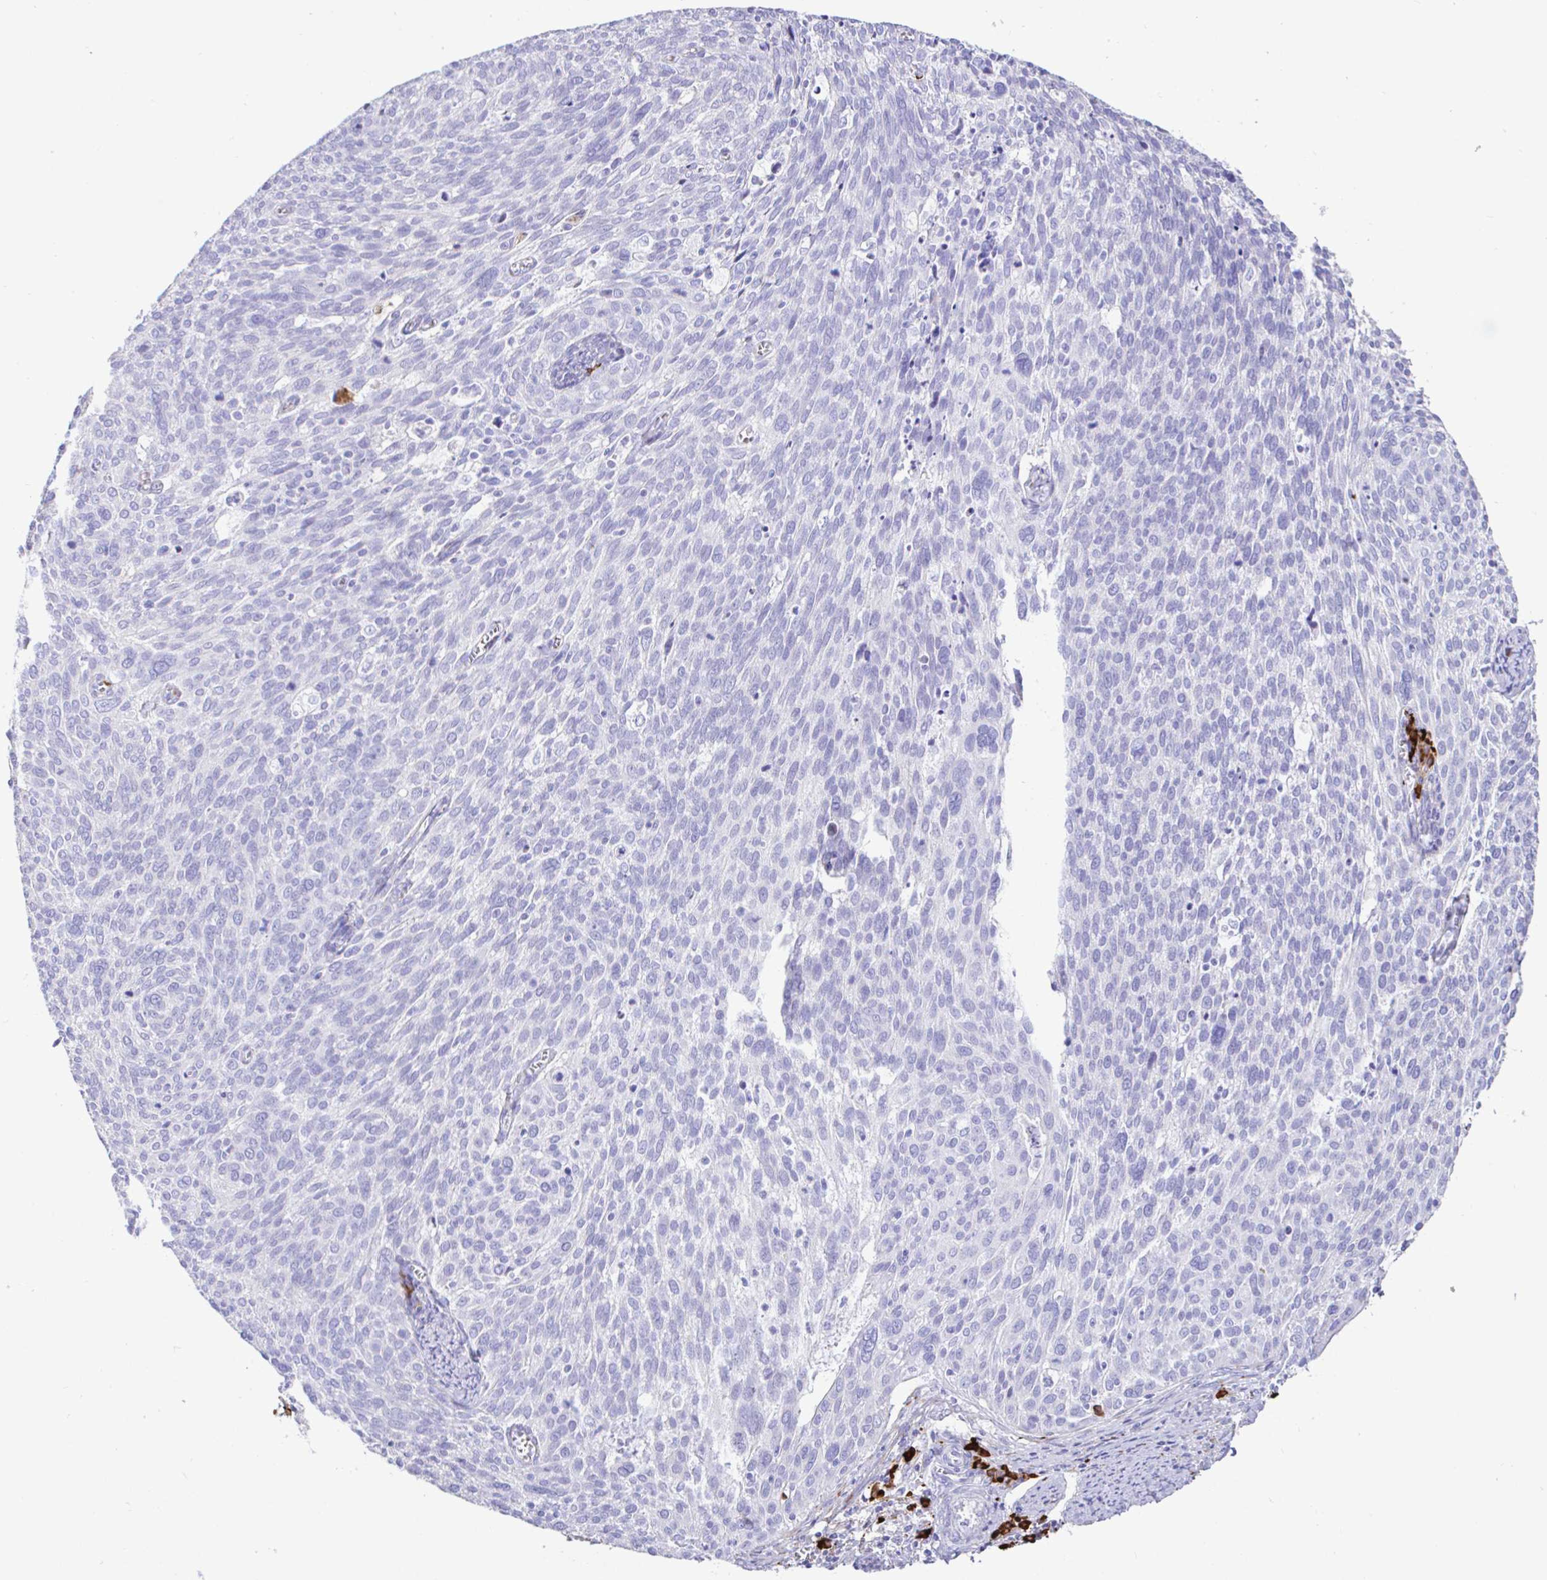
{"staining": {"intensity": "negative", "quantity": "none", "location": "none"}, "tissue": "cervical cancer", "cell_type": "Tumor cells", "image_type": "cancer", "snomed": [{"axis": "morphology", "description": "Squamous cell carcinoma, NOS"}, {"axis": "topography", "description": "Cervix"}], "caption": "A high-resolution histopathology image shows immunohistochemistry (IHC) staining of cervical cancer, which displays no significant expression in tumor cells.", "gene": "CCDC62", "patient": {"sex": "female", "age": 39}}